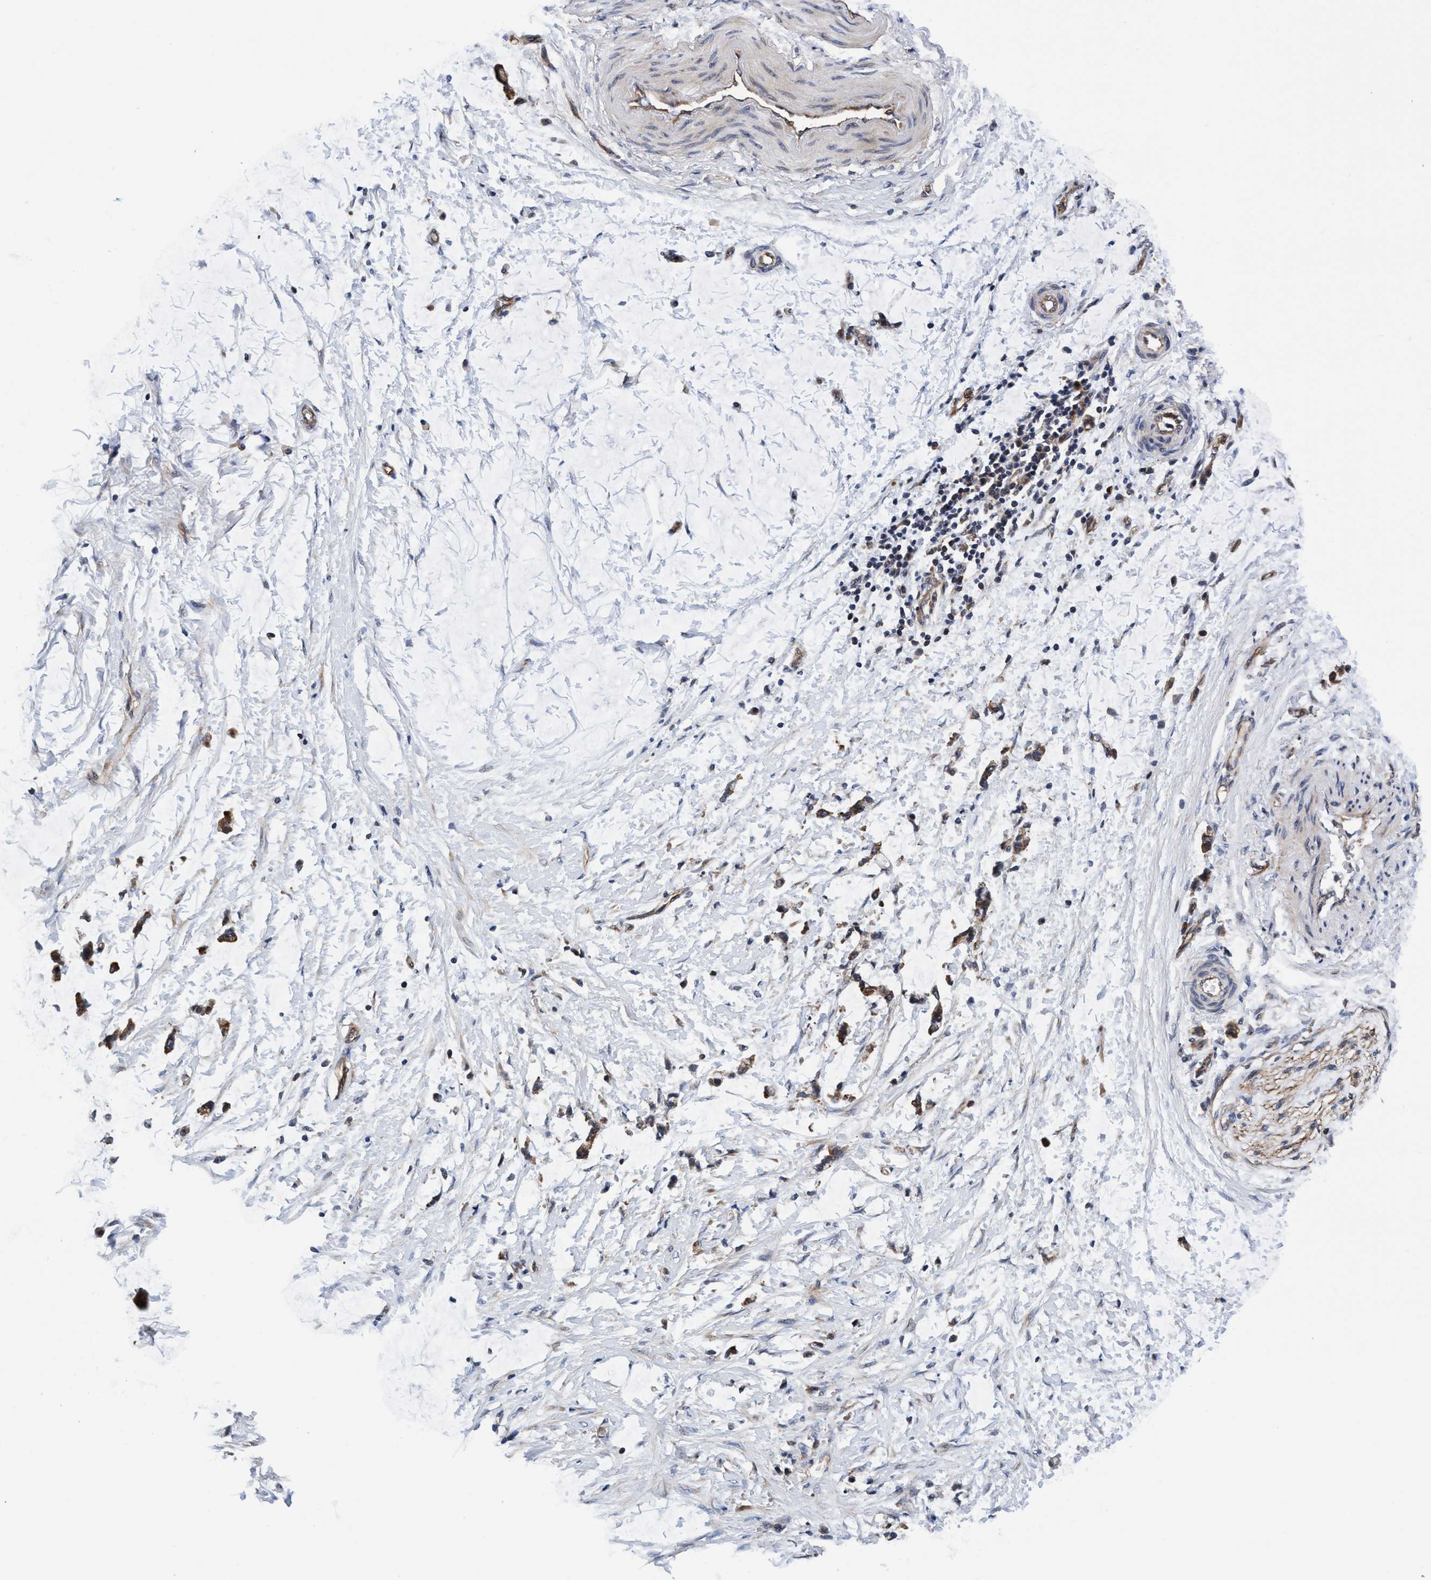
{"staining": {"intensity": "moderate", "quantity": ">75%", "location": "cytoplasmic/membranous"}, "tissue": "soft tissue", "cell_type": "Chondrocytes", "image_type": "normal", "snomed": [{"axis": "morphology", "description": "Normal tissue, NOS"}, {"axis": "morphology", "description": "Adenocarcinoma, NOS"}, {"axis": "topography", "description": "Colon"}, {"axis": "topography", "description": "Peripheral nerve tissue"}], "caption": "High-power microscopy captured an immunohistochemistry (IHC) micrograph of benign soft tissue, revealing moderate cytoplasmic/membranous positivity in approximately >75% of chondrocytes. The staining was performed using DAB (3,3'-diaminobenzidine) to visualize the protein expression in brown, while the nuclei were stained in blue with hematoxylin (Magnification: 20x).", "gene": "MCM3AP", "patient": {"sex": "male", "age": 14}}